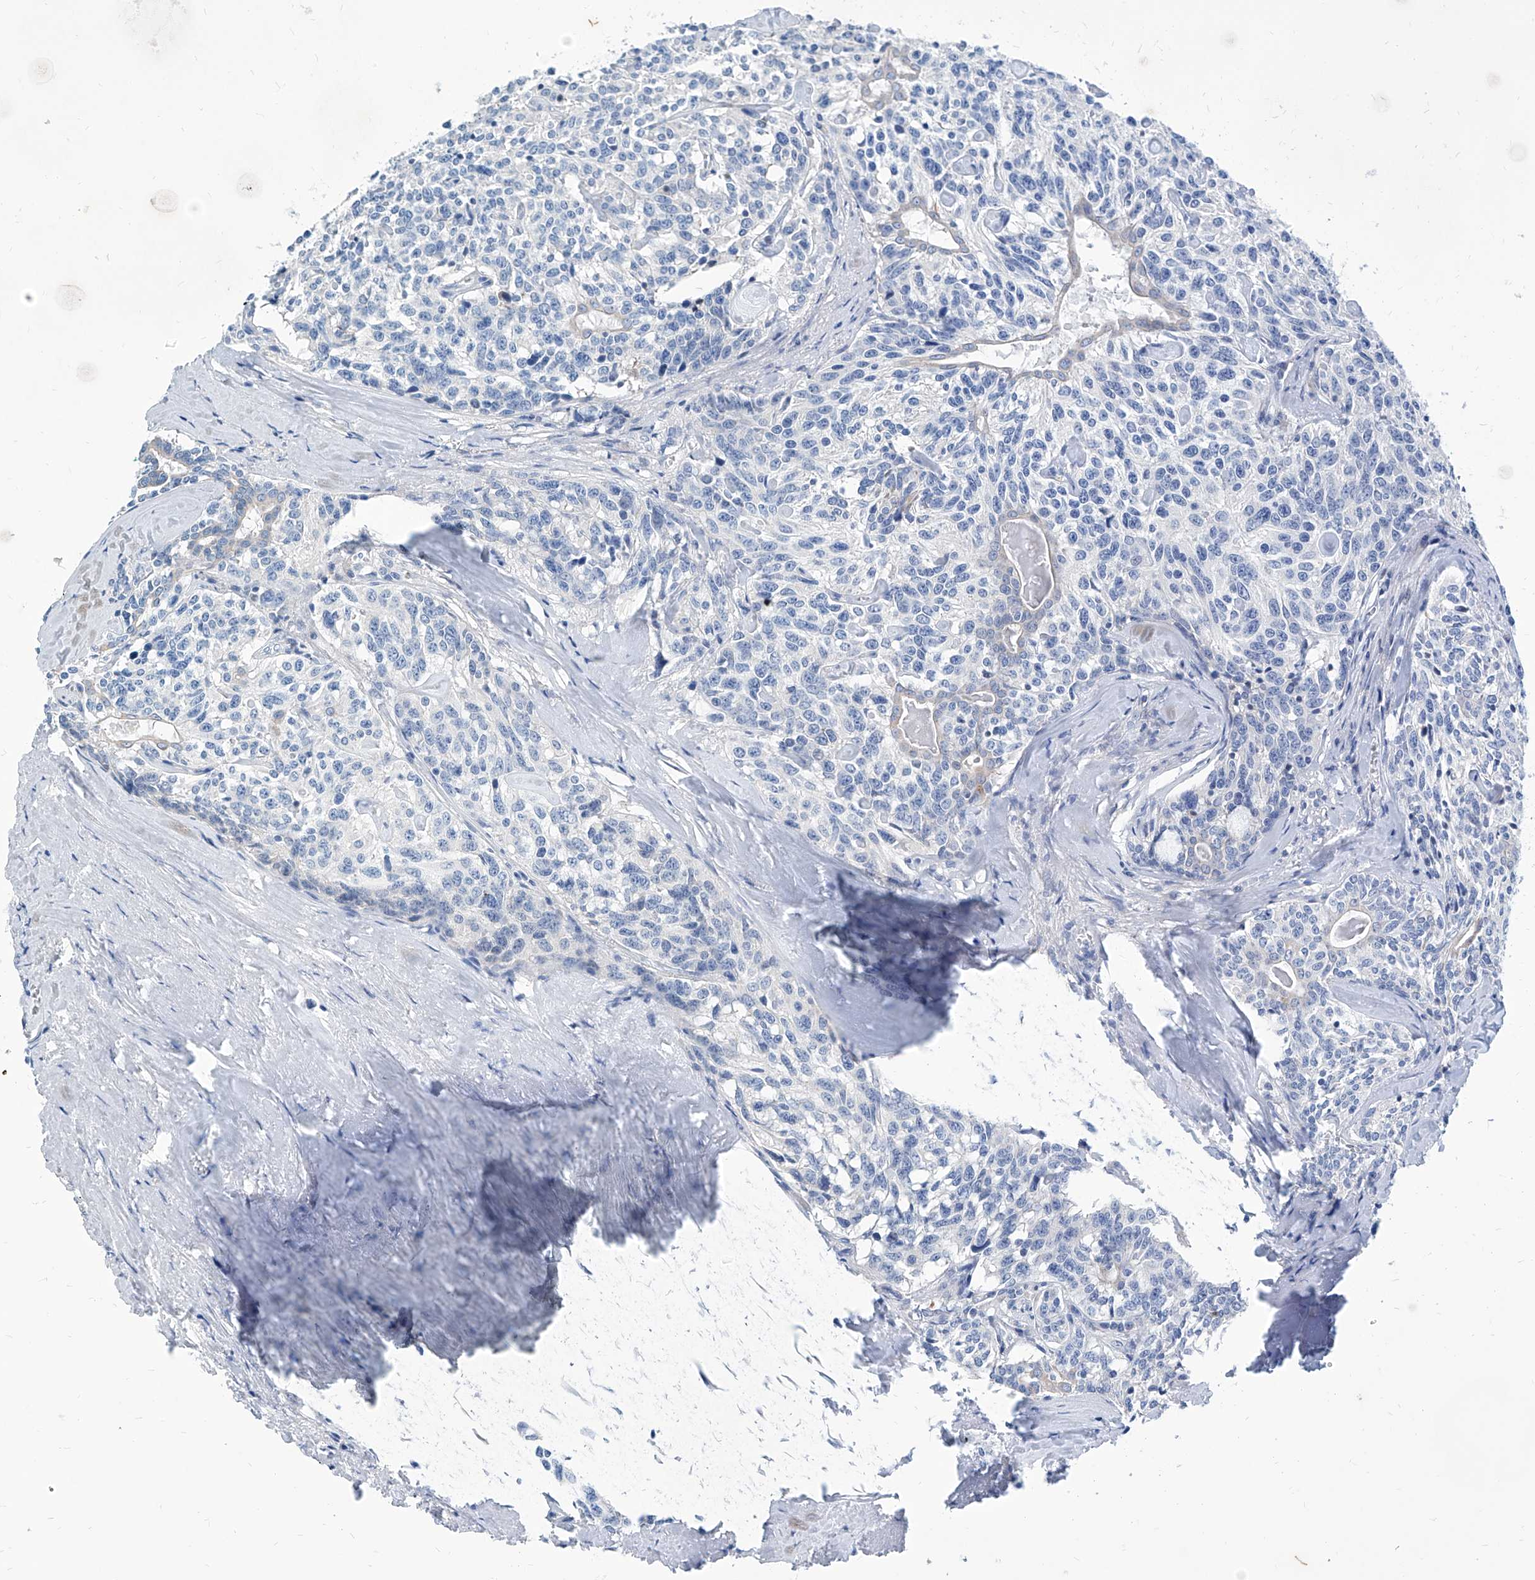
{"staining": {"intensity": "negative", "quantity": "none", "location": "none"}, "tissue": "carcinoid", "cell_type": "Tumor cells", "image_type": "cancer", "snomed": [{"axis": "morphology", "description": "Carcinoid, malignant, NOS"}, {"axis": "topography", "description": "Lung"}], "caption": "The immunohistochemistry micrograph has no significant positivity in tumor cells of carcinoid tissue.", "gene": "ZNF519", "patient": {"sex": "female", "age": 46}}